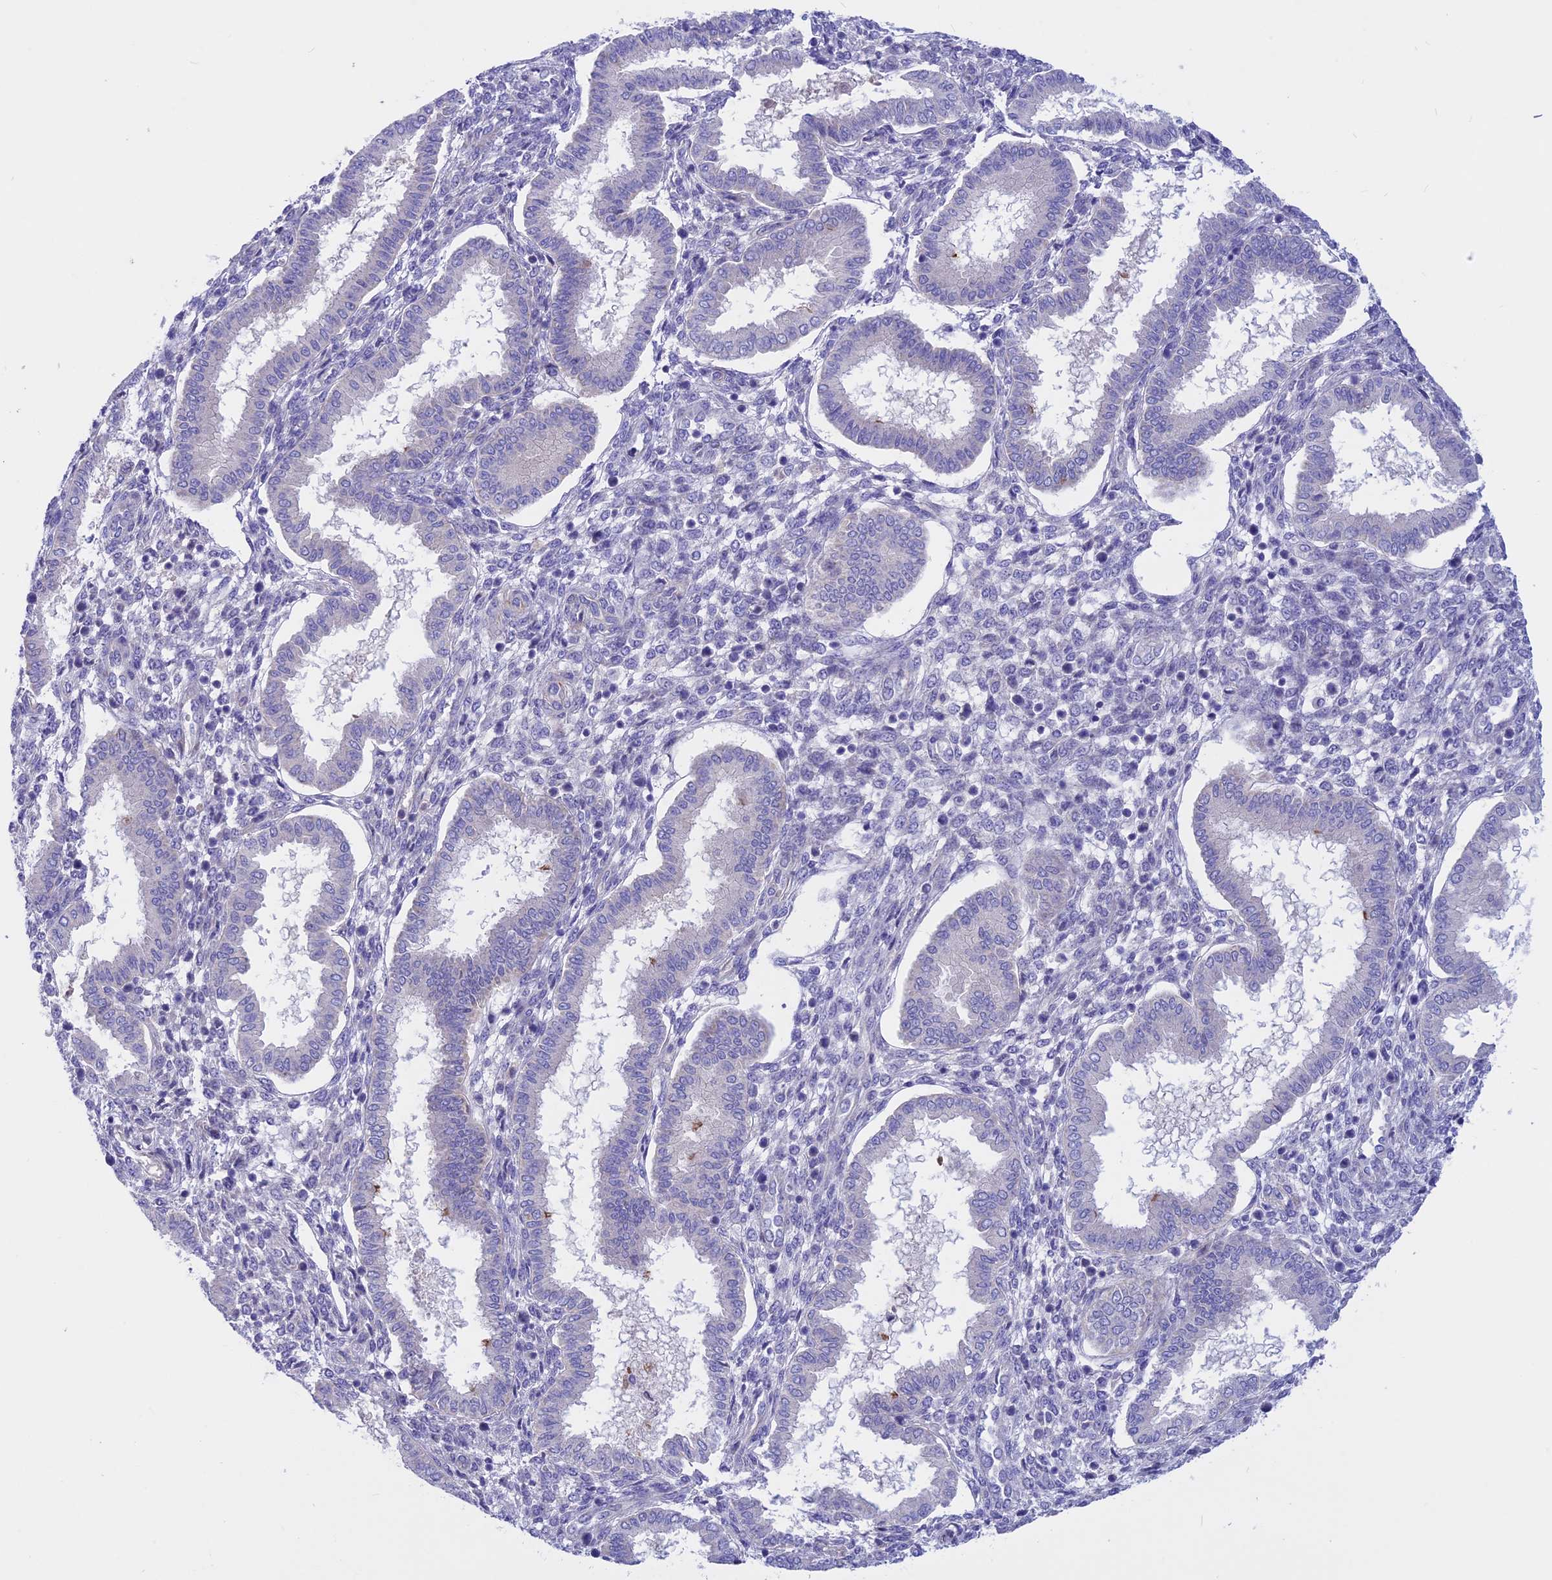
{"staining": {"intensity": "negative", "quantity": "none", "location": "none"}, "tissue": "endometrium", "cell_type": "Cells in endometrial stroma", "image_type": "normal", "snomed": [{"axis": "morphology", "description": "Normal tissue, NOS"}, {"axis": "topography", "description": "Endometrium"}], "caption": "Immunohistochemistry histopathology image of benign endometrium stained for a protein (brown), which demonstrates no expression in cells in endometrial stroma. (DAB (3,3'-diaminobenzidine) IHC, high magnification).", "gene": "TMEM138", "patient": {"sex": "female", "age": 24}}